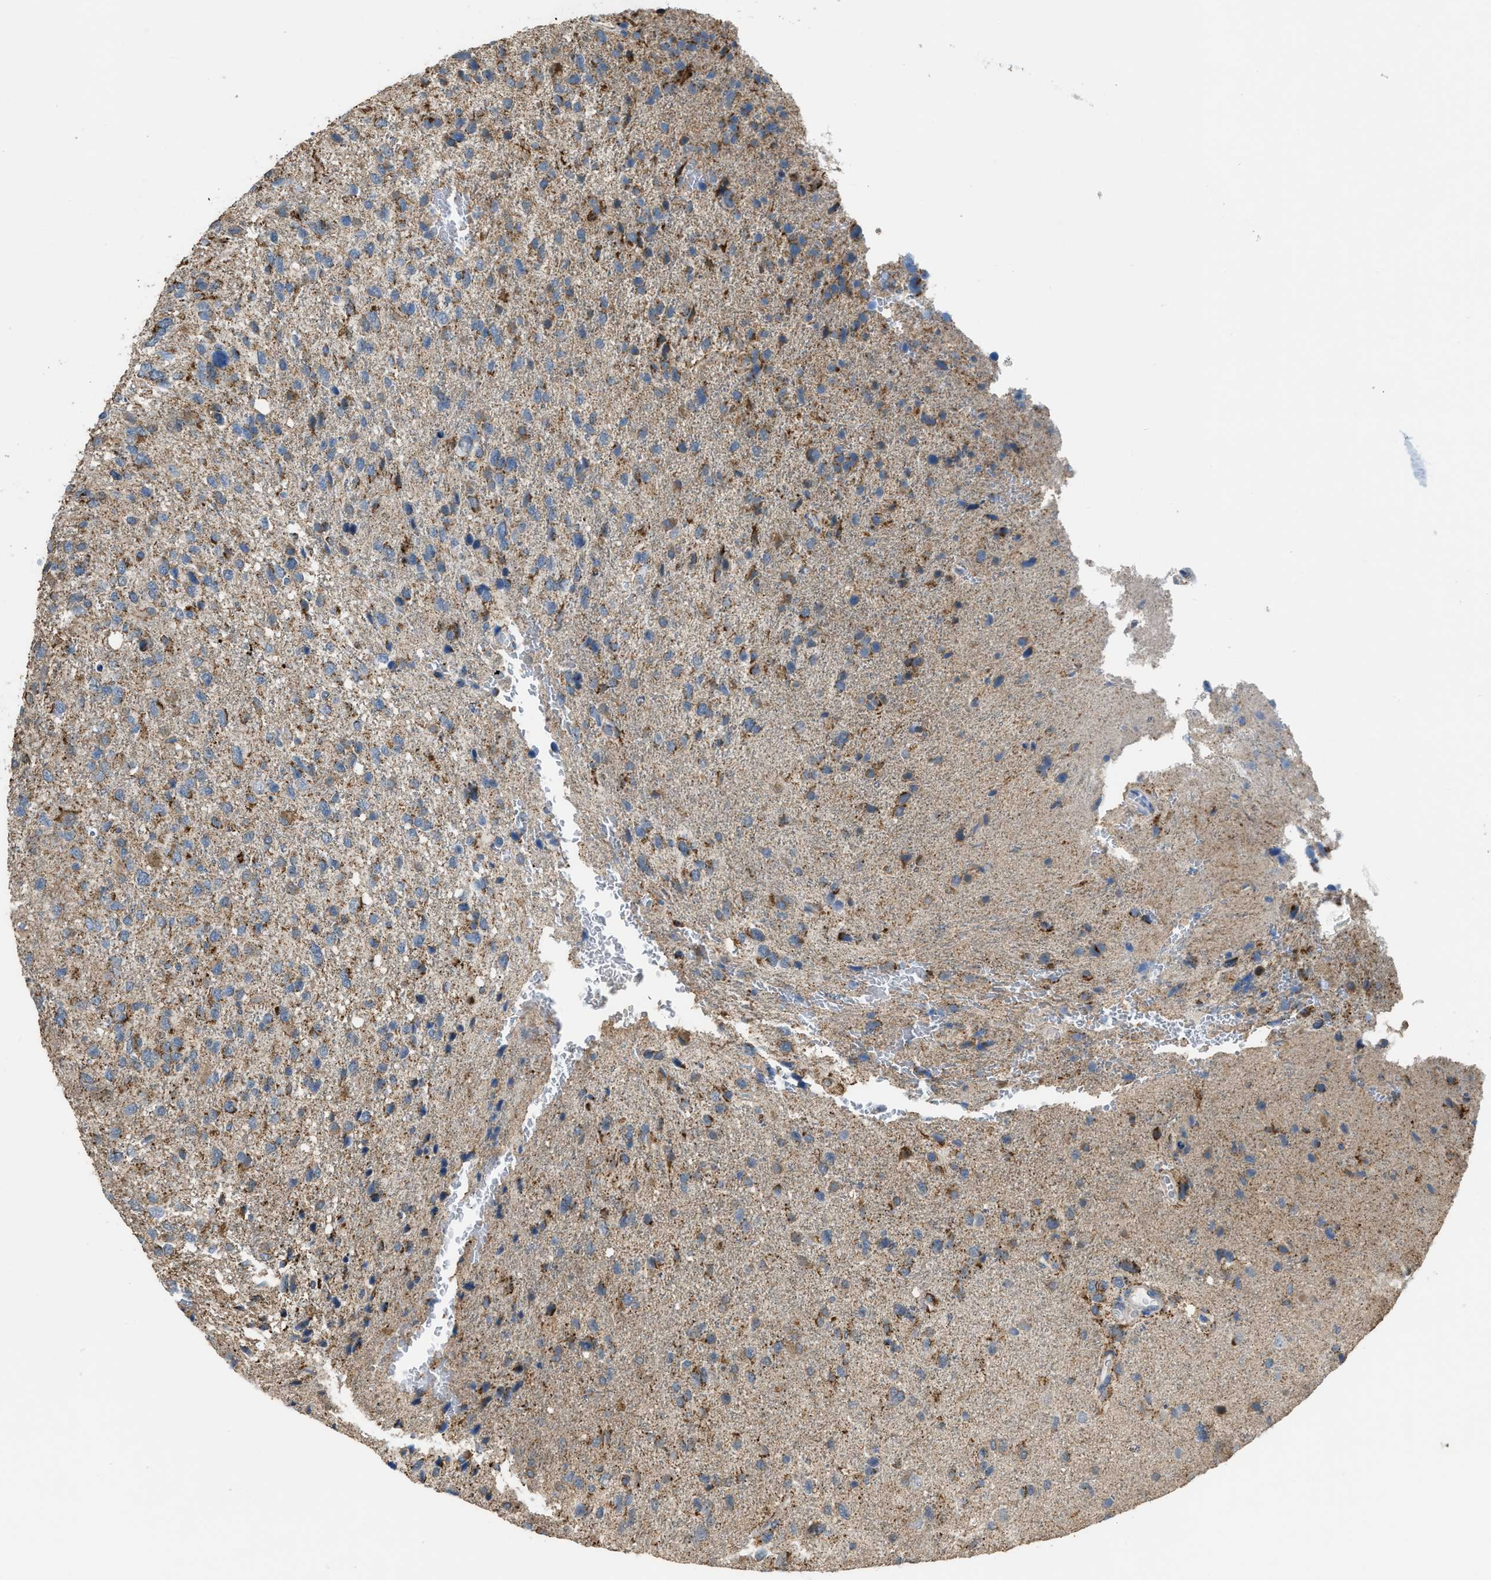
{"staining": {"intensity": "moderate", "quantity": "25%-75%", "location": "cytoplasmic/membranous"}, "tissue": "glioma", "cell_type": "Tumor cells", "image_type": "cancer", "snomed": [{"axis": "morphology", "description": "Glioma, malignant, High grade"}, {"axis": "topography", "description": "Brain"}], "caption": "A micrograph of glioma stained for a protein exhibits moderate cytoplasmic/membranous brown staining in tumor cells.", "gene": "ETFB", "patient": {"sex": "female", "age": 58}}